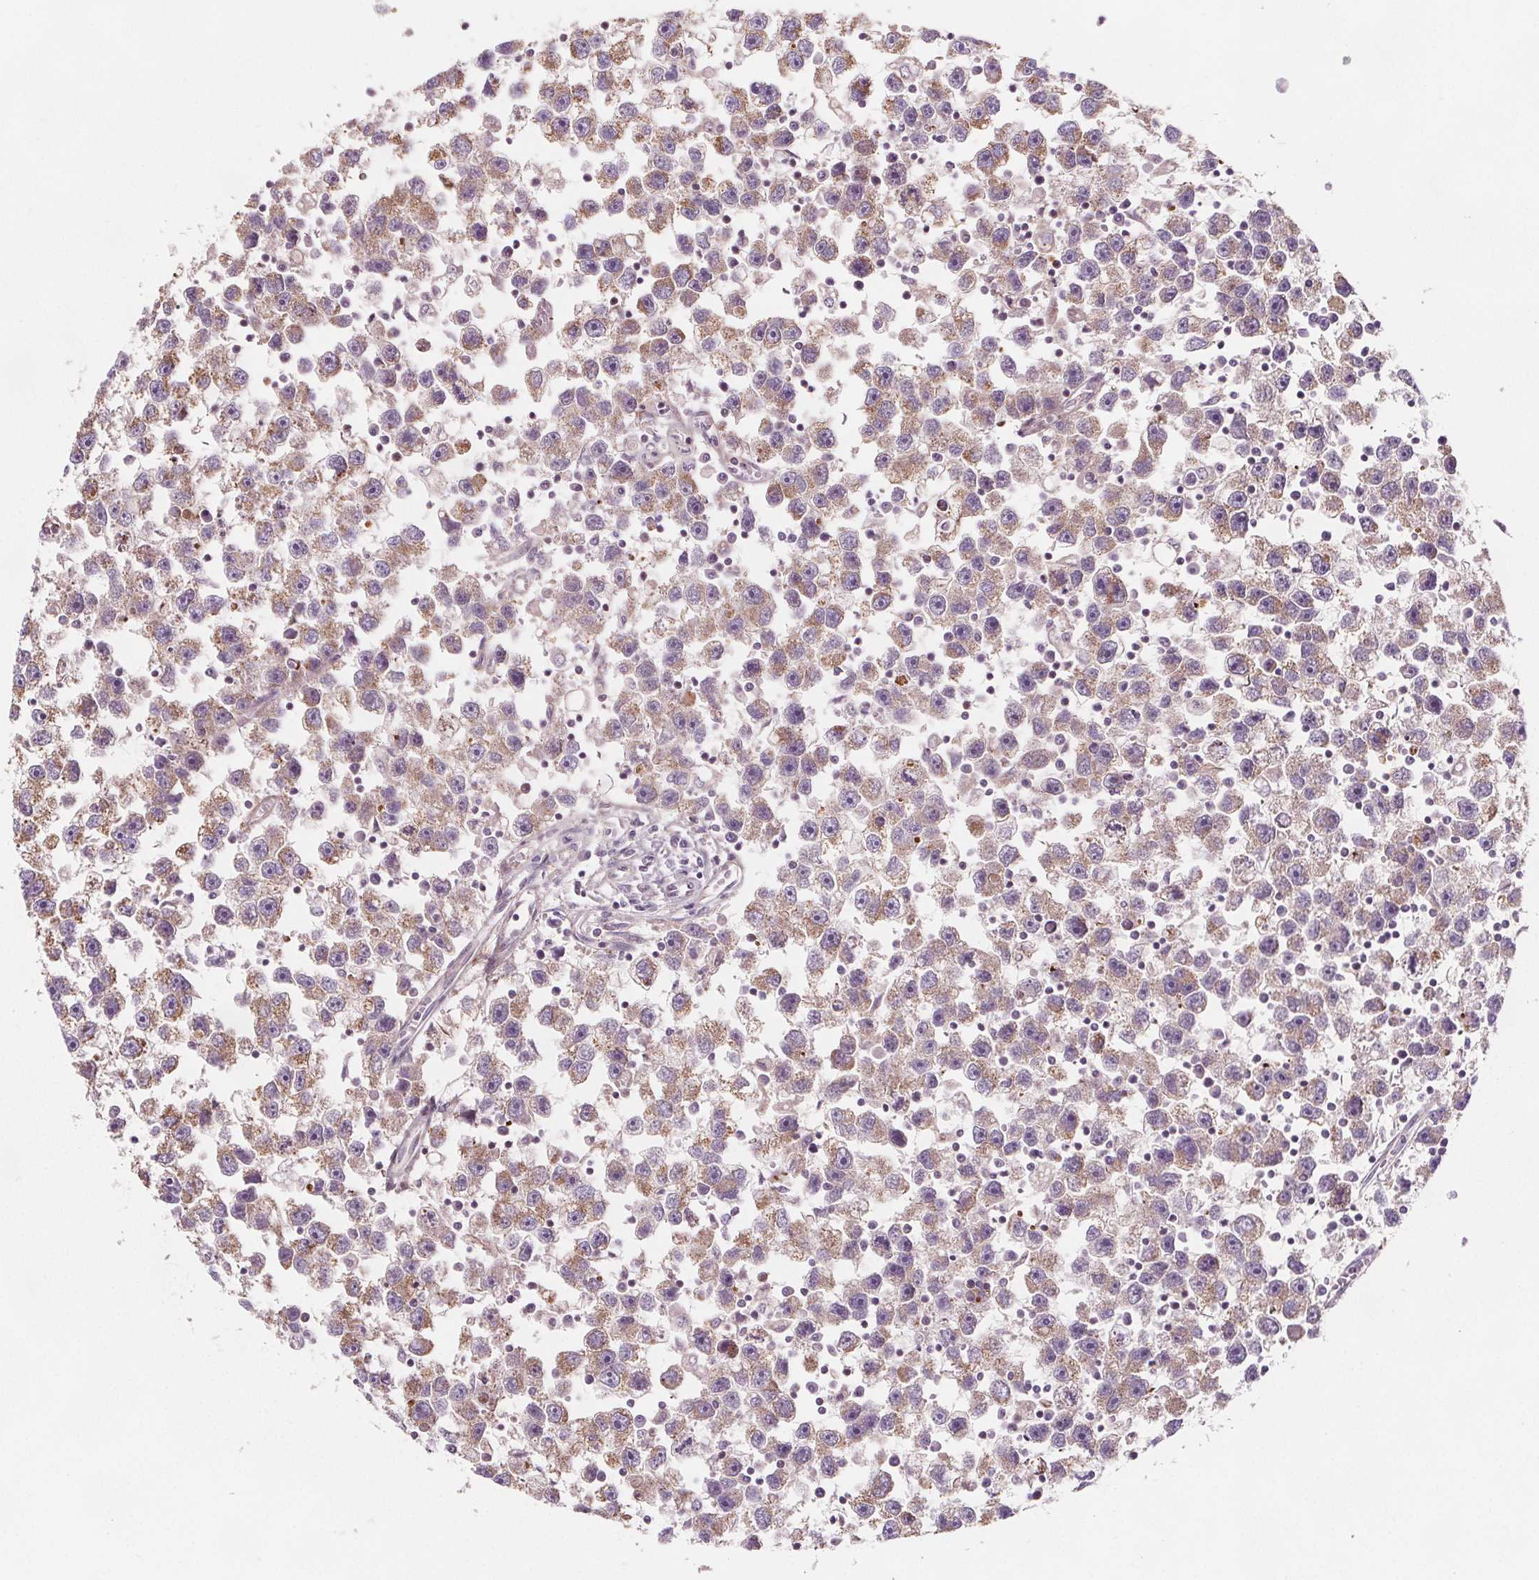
{"staining": {"intensity": "weak", "quantity": ">75%", "location": "cytoplasmic/membranous"}, "tissue": "testis cancer", "cell_type": "Tumor cells", "image_type": "cancer", "snomed": [{"axis": "morphology", "description": "Seminoma, NOS"}, {"axis": "topography", "description": "Testis"}], "caption": "Testis cancer was stained to show a protein in brown. There is low levels of weak cytoplasmic/membranous positivity in about >75% of tumor cells. (Brightfield microscopy of DAB IHC at high magnification).", "gene": "ADAM33", "patient": {"sex": "male", "age": 30}}